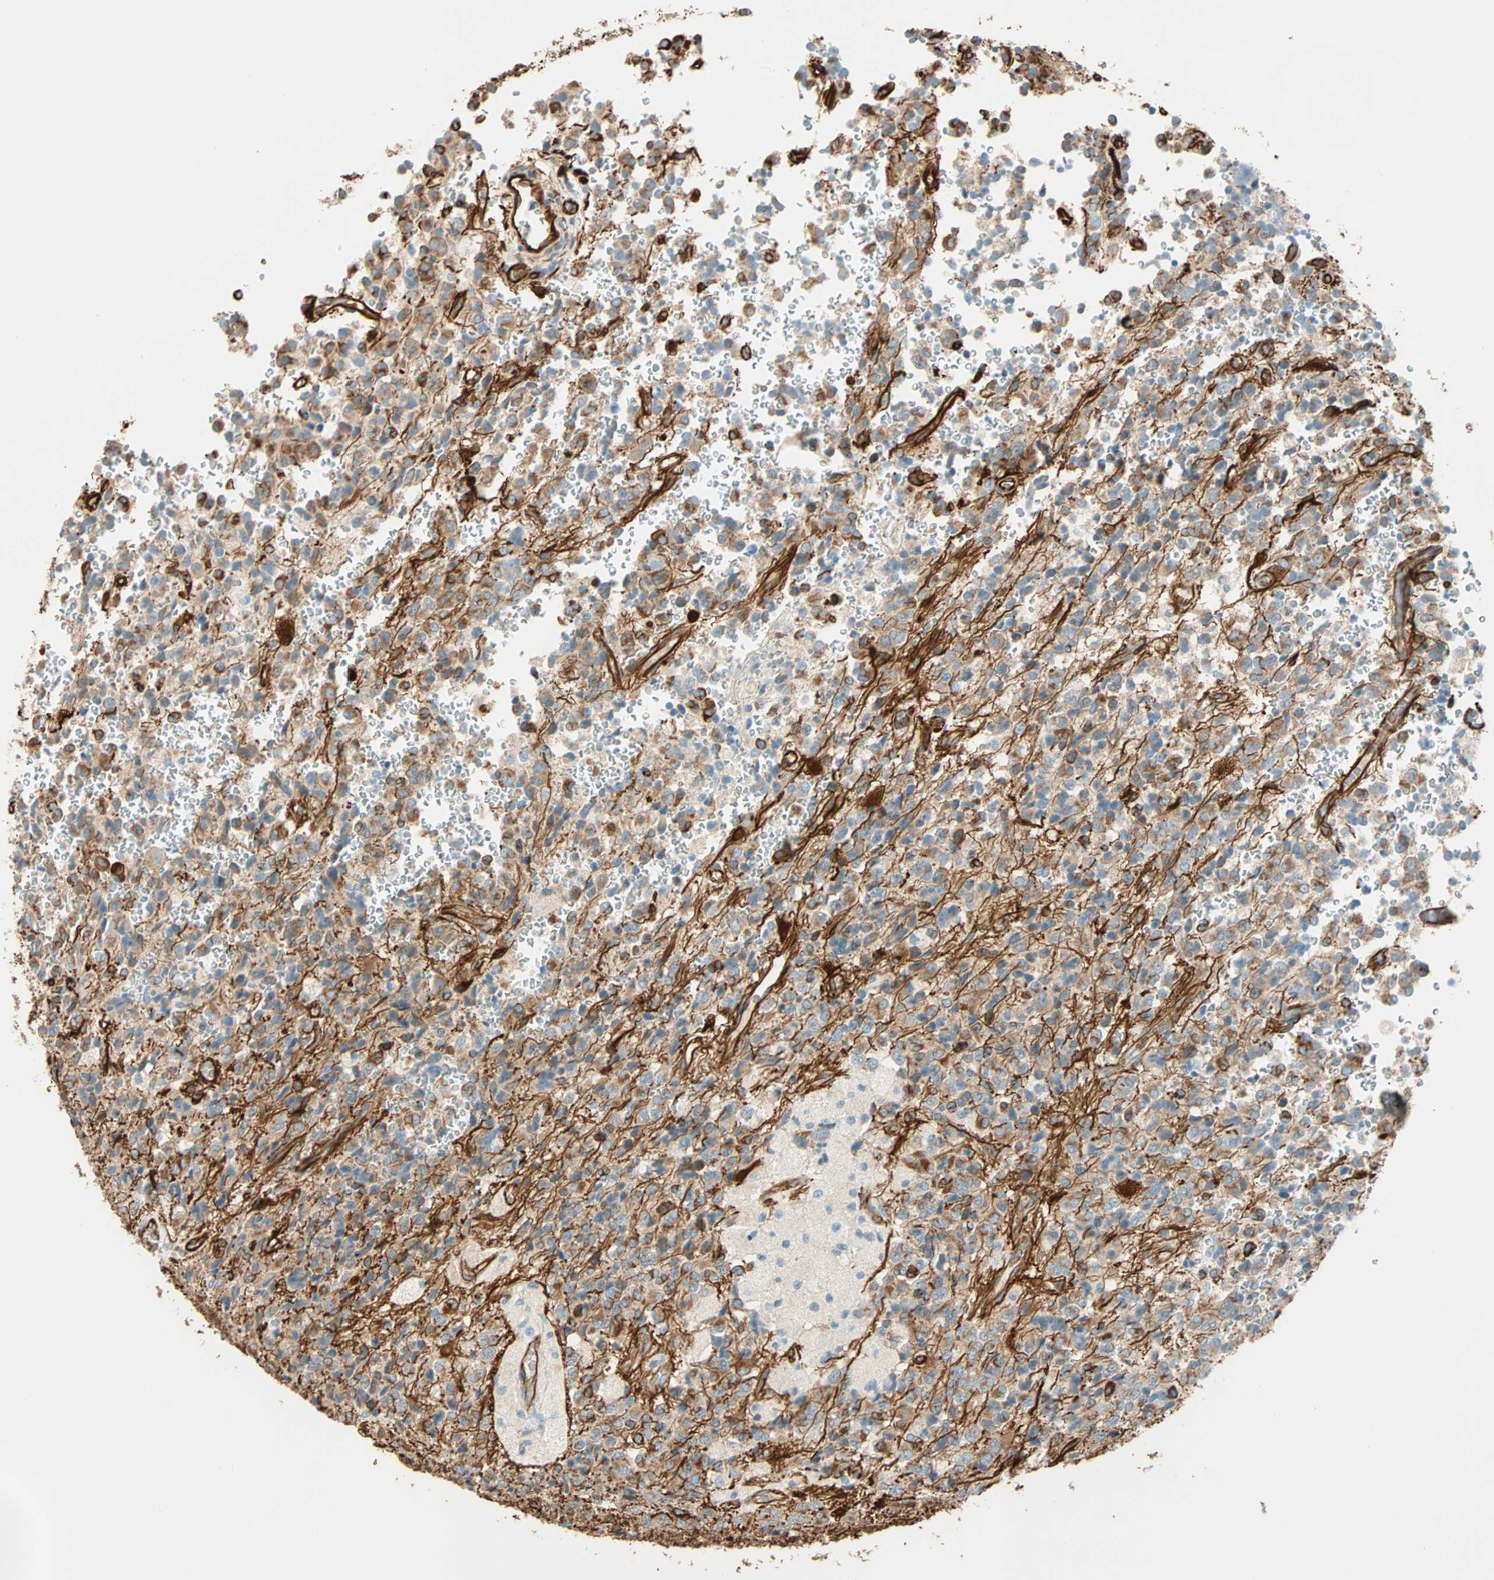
{"staining": {"intensity": "moderate", "quantity": "25%-75%", "location": "cytoplasmic/membranous"}, "tissue": "glioma", "cell_type": "Tumor cells", "image_type": "cancer", "snomed": [{"axis": "morphology", "description": "Glioma, malignant, High grade"}, {"axis": "topography", "description": "pancreas cauda"}], "caption": "This is a photomicrograph of immunohistochemistry (IHC) staining of malignant glioma (high-grade), which shows moderate staining in the cytoplasmic/membranous of tumor cells.", "gene": "NES", "patient": {"sex": "male", "age": 60}}